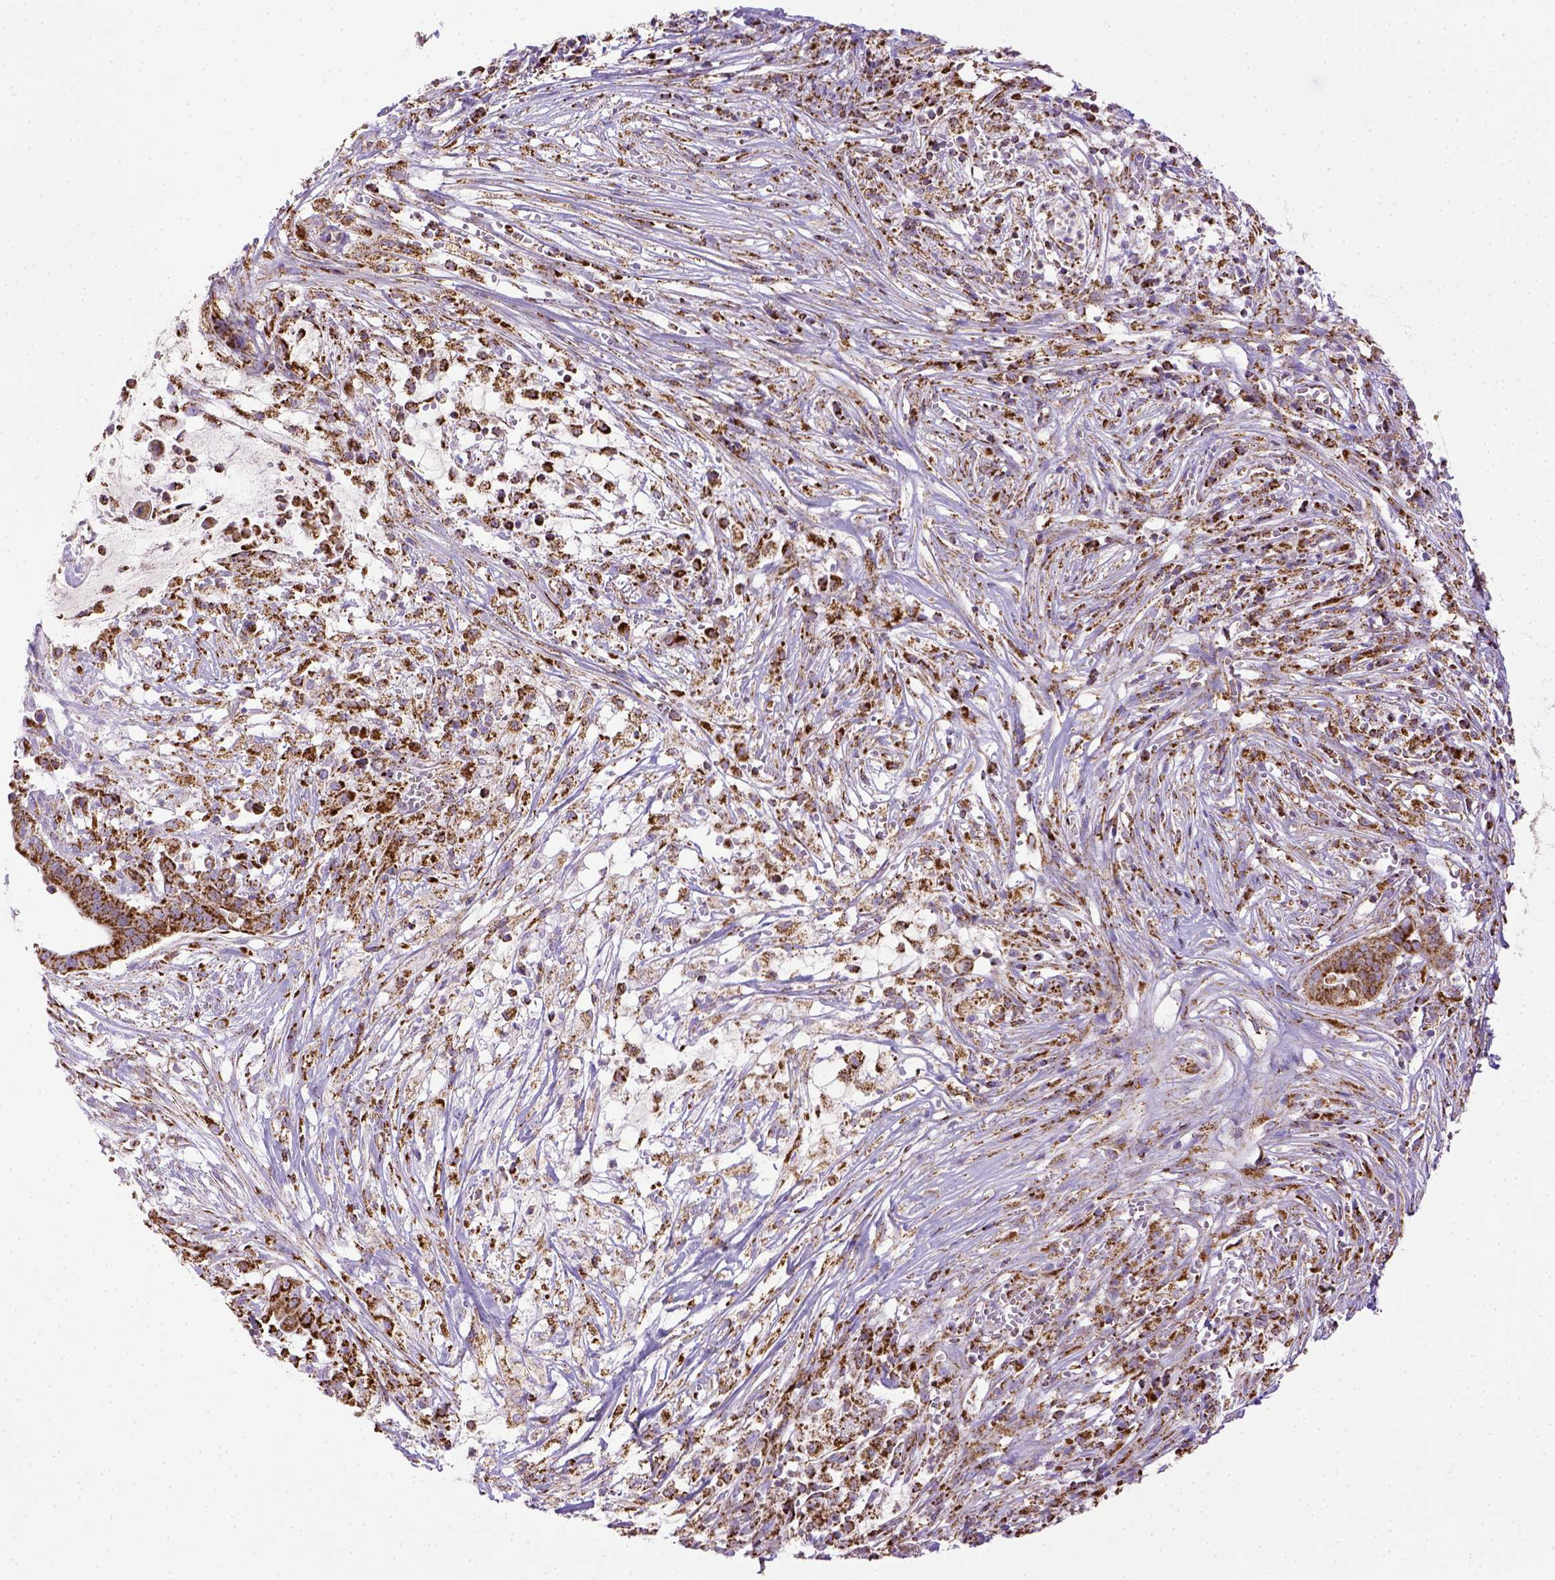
{"staining": {"intensity": "strong", "quantity": ">75%", "location": "cytoplasmic/membranous"}, "tissue": "pancreatic cancer", "cell_type": "Tumor cells", "image_type": "cancer", "snomed": [{"axis": "morphology", "description": "Adenocarcinoma, NOS"}, {"axis": "topography", "description": "Pancreas"}], "caption": "The immunohistochemical stain shows strong cytoplasmic/membranous expression in tumor cells of pancreatic cancer (adenocarcinoma) tissue.", "gene": "MT-CO1", "patient": {"sex": "male", "age": 61}}